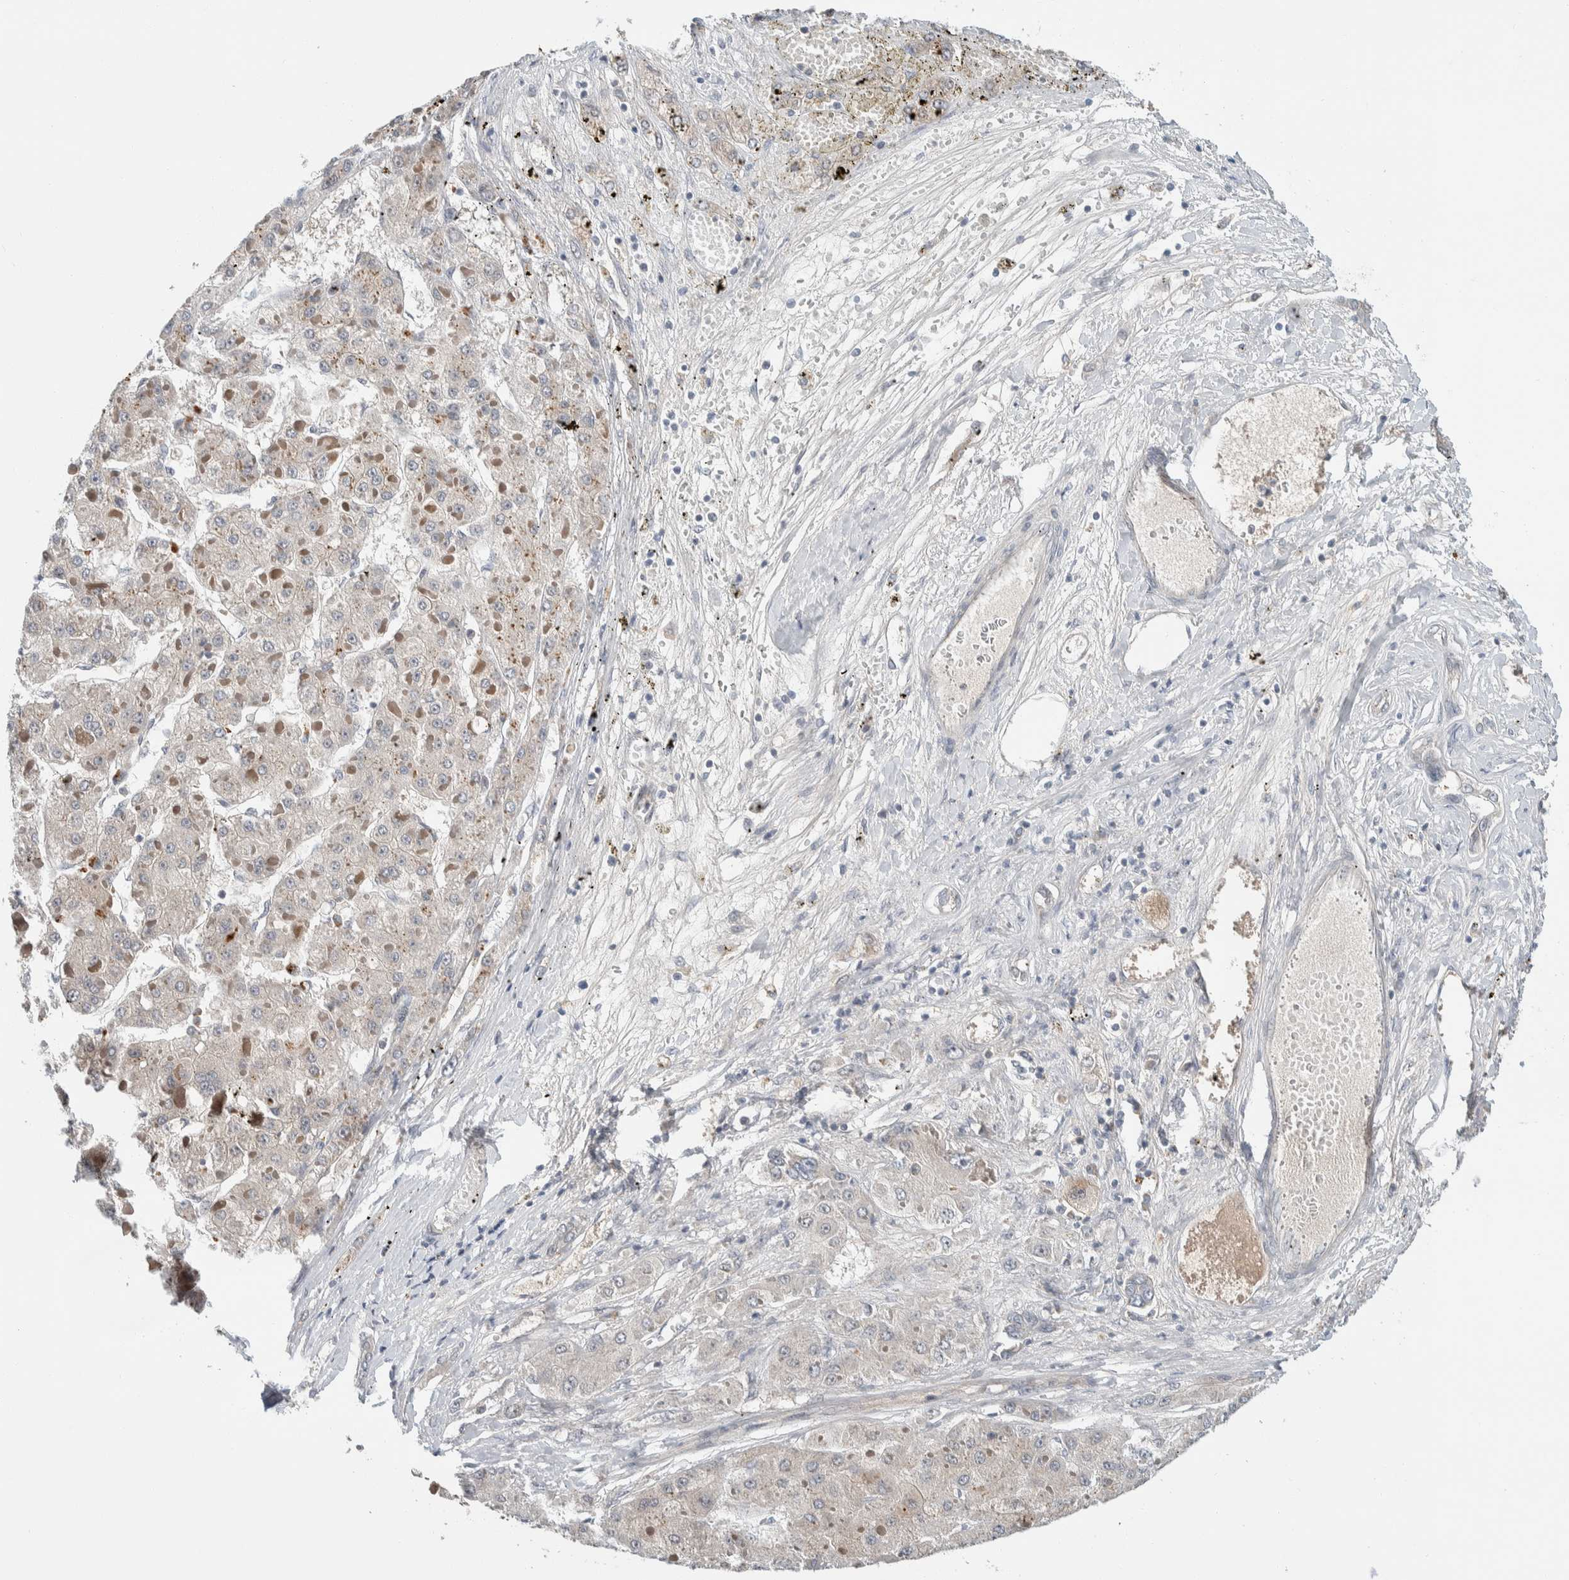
{"staining": {"intensity": "weak", "quantity": "<25%", "location": "cytoplasmic/membranous"}, "tissue": "liver cancer", "cell_type": "Tumor cells", "image_type": "cancer", "snomed": [{"axis": "morphology", "description": "Carcinoma, Hepatocellular, NOS"}, {"axis": "topography", "description": "Liver"}], "caption": "Micrograph shows no protein expression in tumor cells of liver hepatocellular carcinoma tissue. (Stains: DAB IHC with hematoxylin counter stain, Microscopy: brightfield microscopy at high magnification).", "gene": "SHPK", "patient": {"sex": "female", "age": 73}}